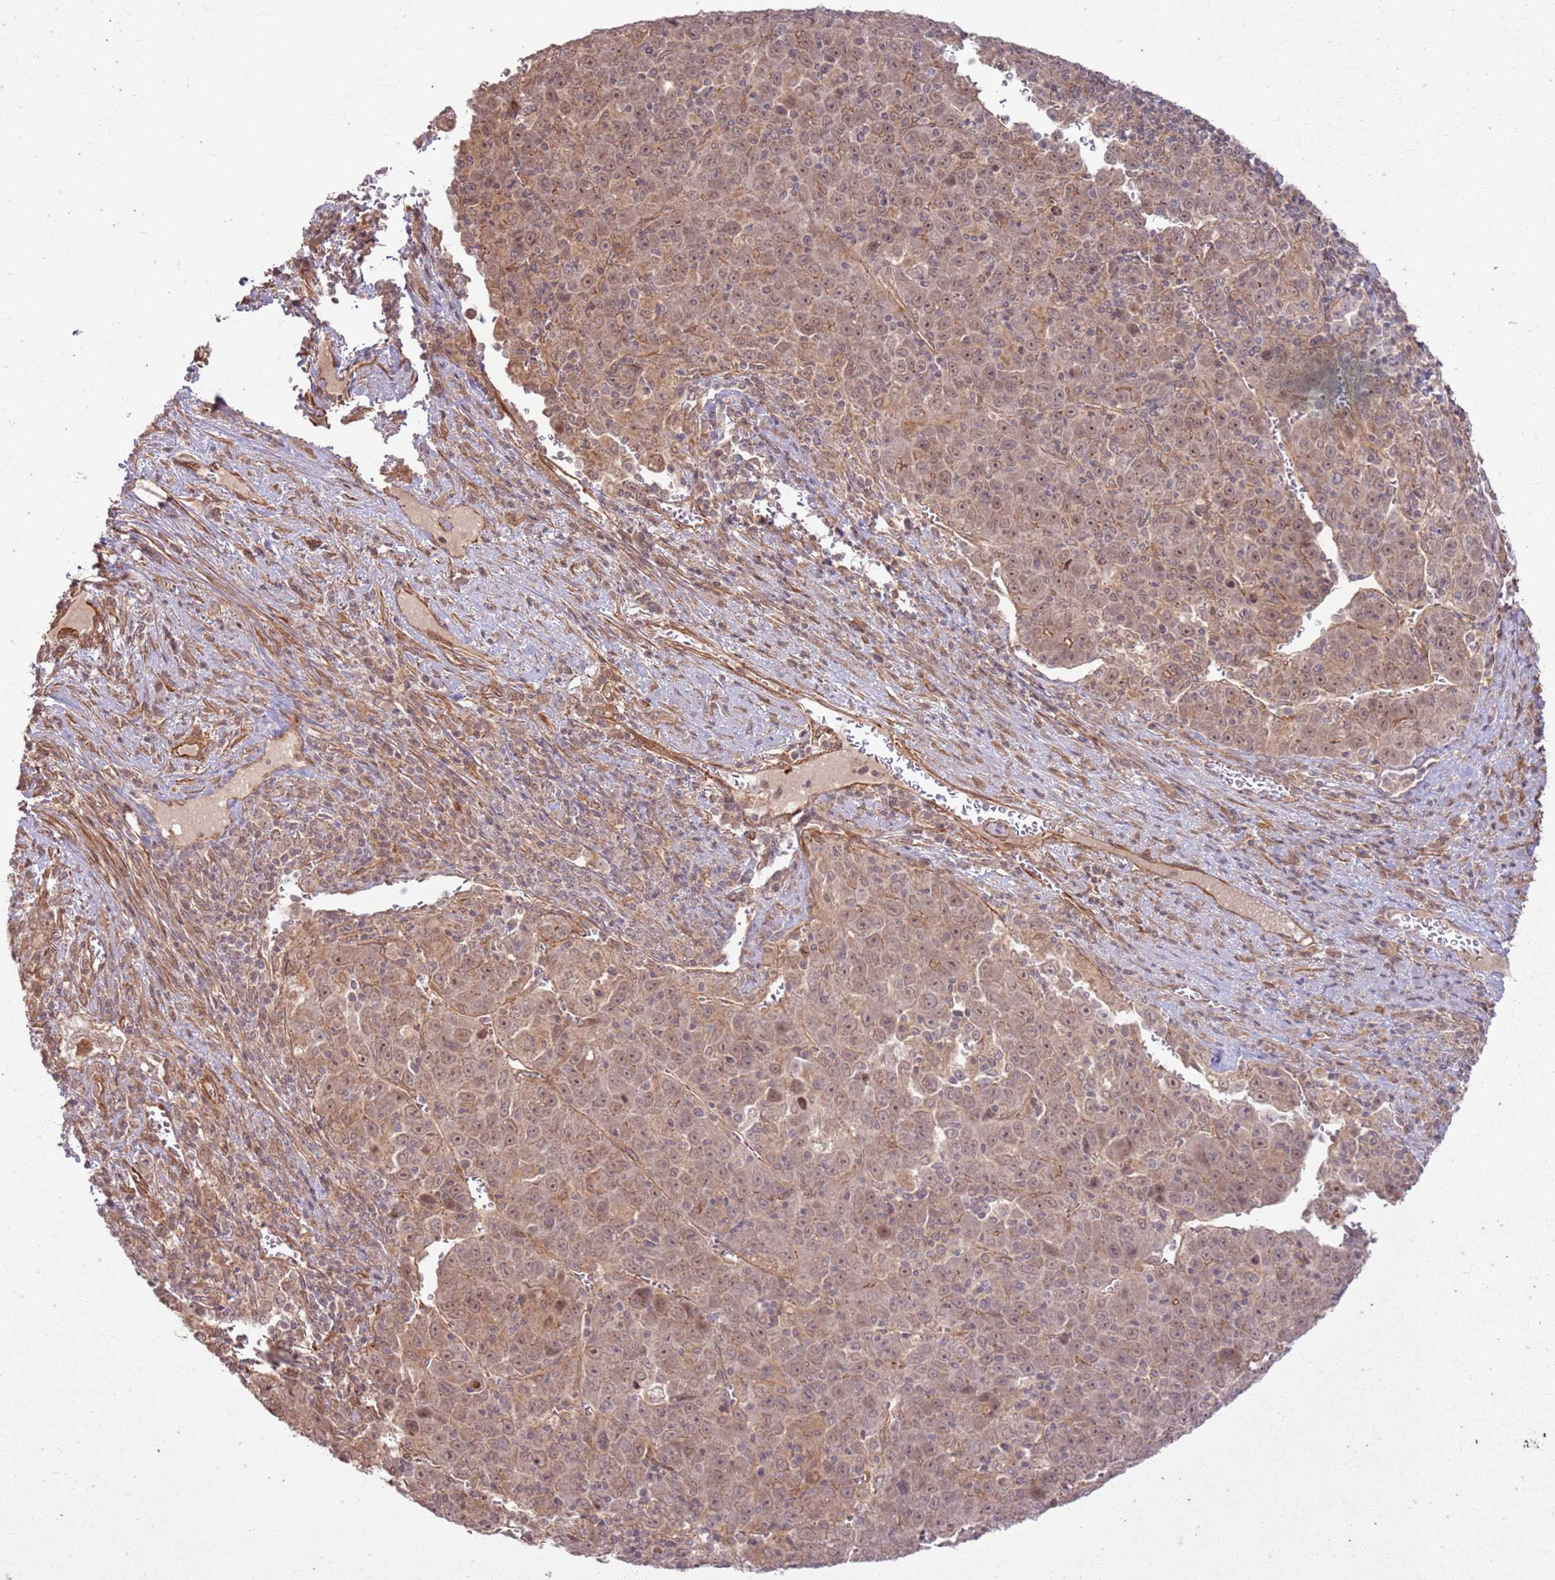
{"staining": {"intensity": "moderate", "quantity": ">75%", "location": "cytoplasmic/membranous,nuclear"}, "tissue": "liver cancer", "cell_type": "Tumor cells", "image_type": "cancer", "snomed": [{"axis": "morphology", "description": "Carcinoma, Hepatocellular, NOS"}, {"axis": "topography", "description": "Liver"}], "caption": "Protein positivity by immunohistochemistry (IHC) reveals moderate cytoplasmic/membranous and nuclear positivity in about >75% of tumor cells in liver cancer.", "gene": "ZNF623", "patient": {"sex": "female", "age": 53}}